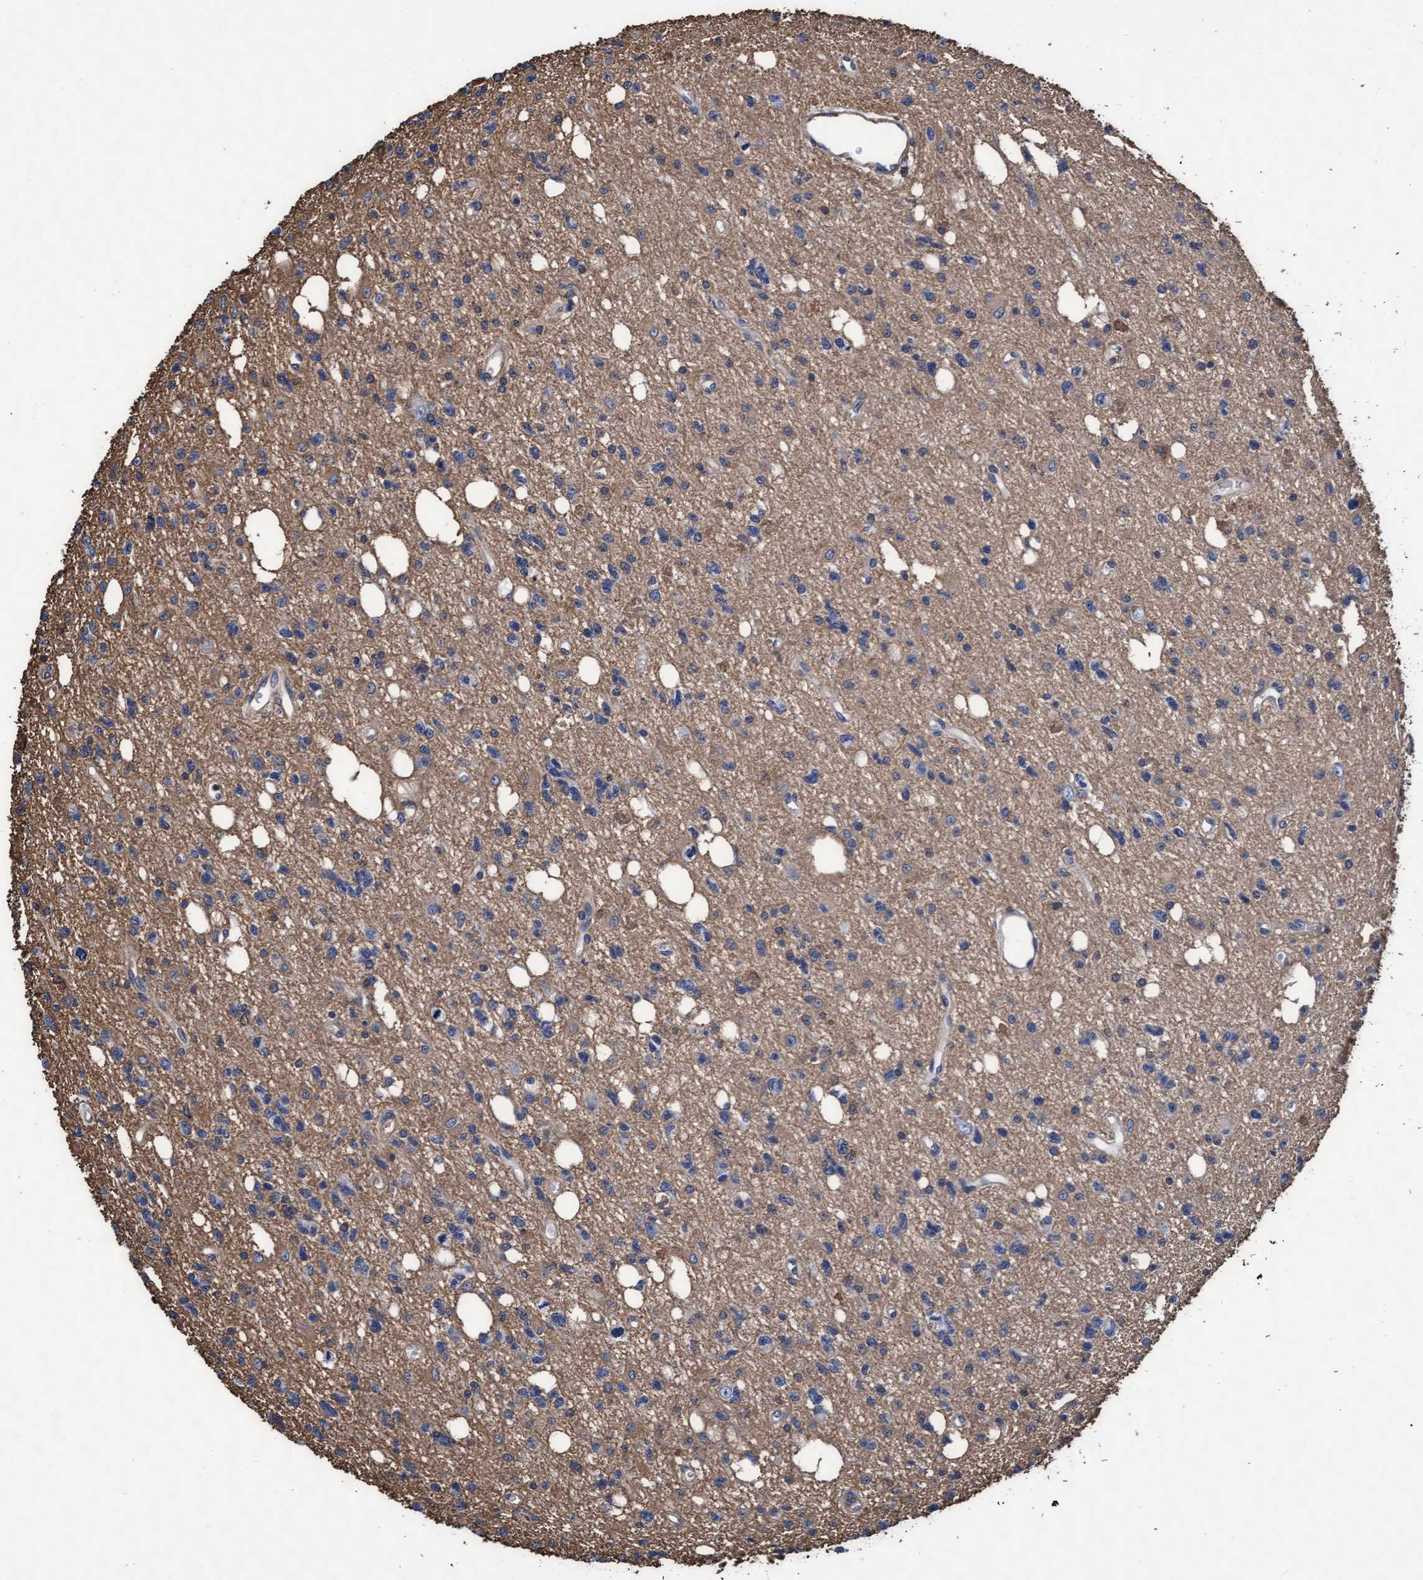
{"staining": {"intensity": "weak", "quantity": "<25%", "location": "cytoplasmic/membranous"}, "tissue": "glioma", "cell_type": "Tumor cells", "image_type": "cancer", "snomed": [{"axis": "morphology", "description": "Glioma, malignant, High grade"}, {"axis": "topography", "description": "Brain"}], "caption": "Photomicrograph shows no significant protein expression in tumor cells of malignant glioma (high-grade).", "gene": "GRHPR", "patient": {"sex": "female", "age": 62}}